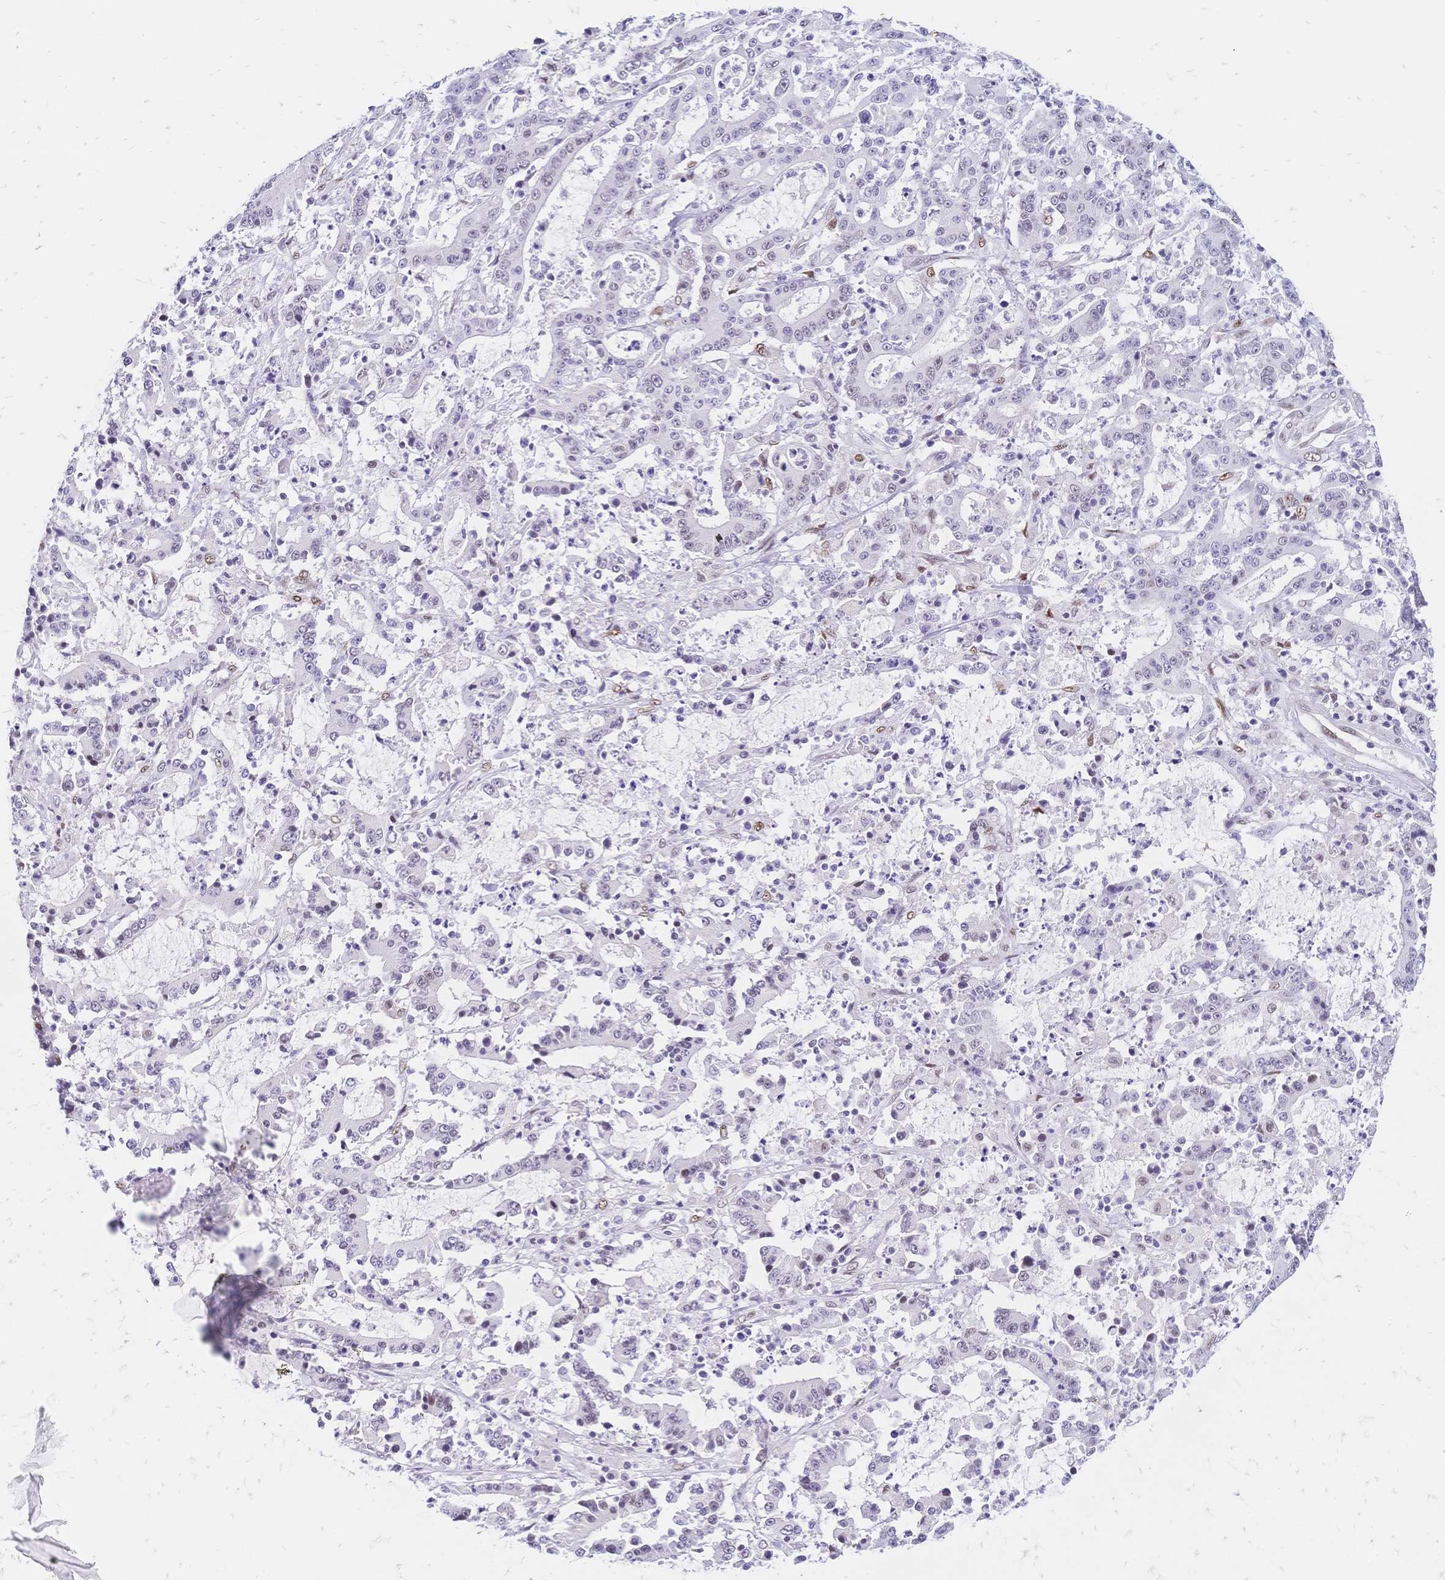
{"staining": {"intensity": "moderate", "quantity": "<25%", "location": "nuclear"}, "tissue": "stomach cancer", "cell_type": "Tumor cells", "image_type": "cancer", "snomed": [{"axis": "morphology", "description": "Adenocarcinoma, NOS"}, {"axis": "topography", "description": "Stomach, upper"}], "caption": "Protein analysis of adenocarcinoma (stomach) tissue exhibits moderate nuclear positivity in about <25% of tumor cells.", "gene": "NFIC", "patient": {"sex": "male", "age": 68}}